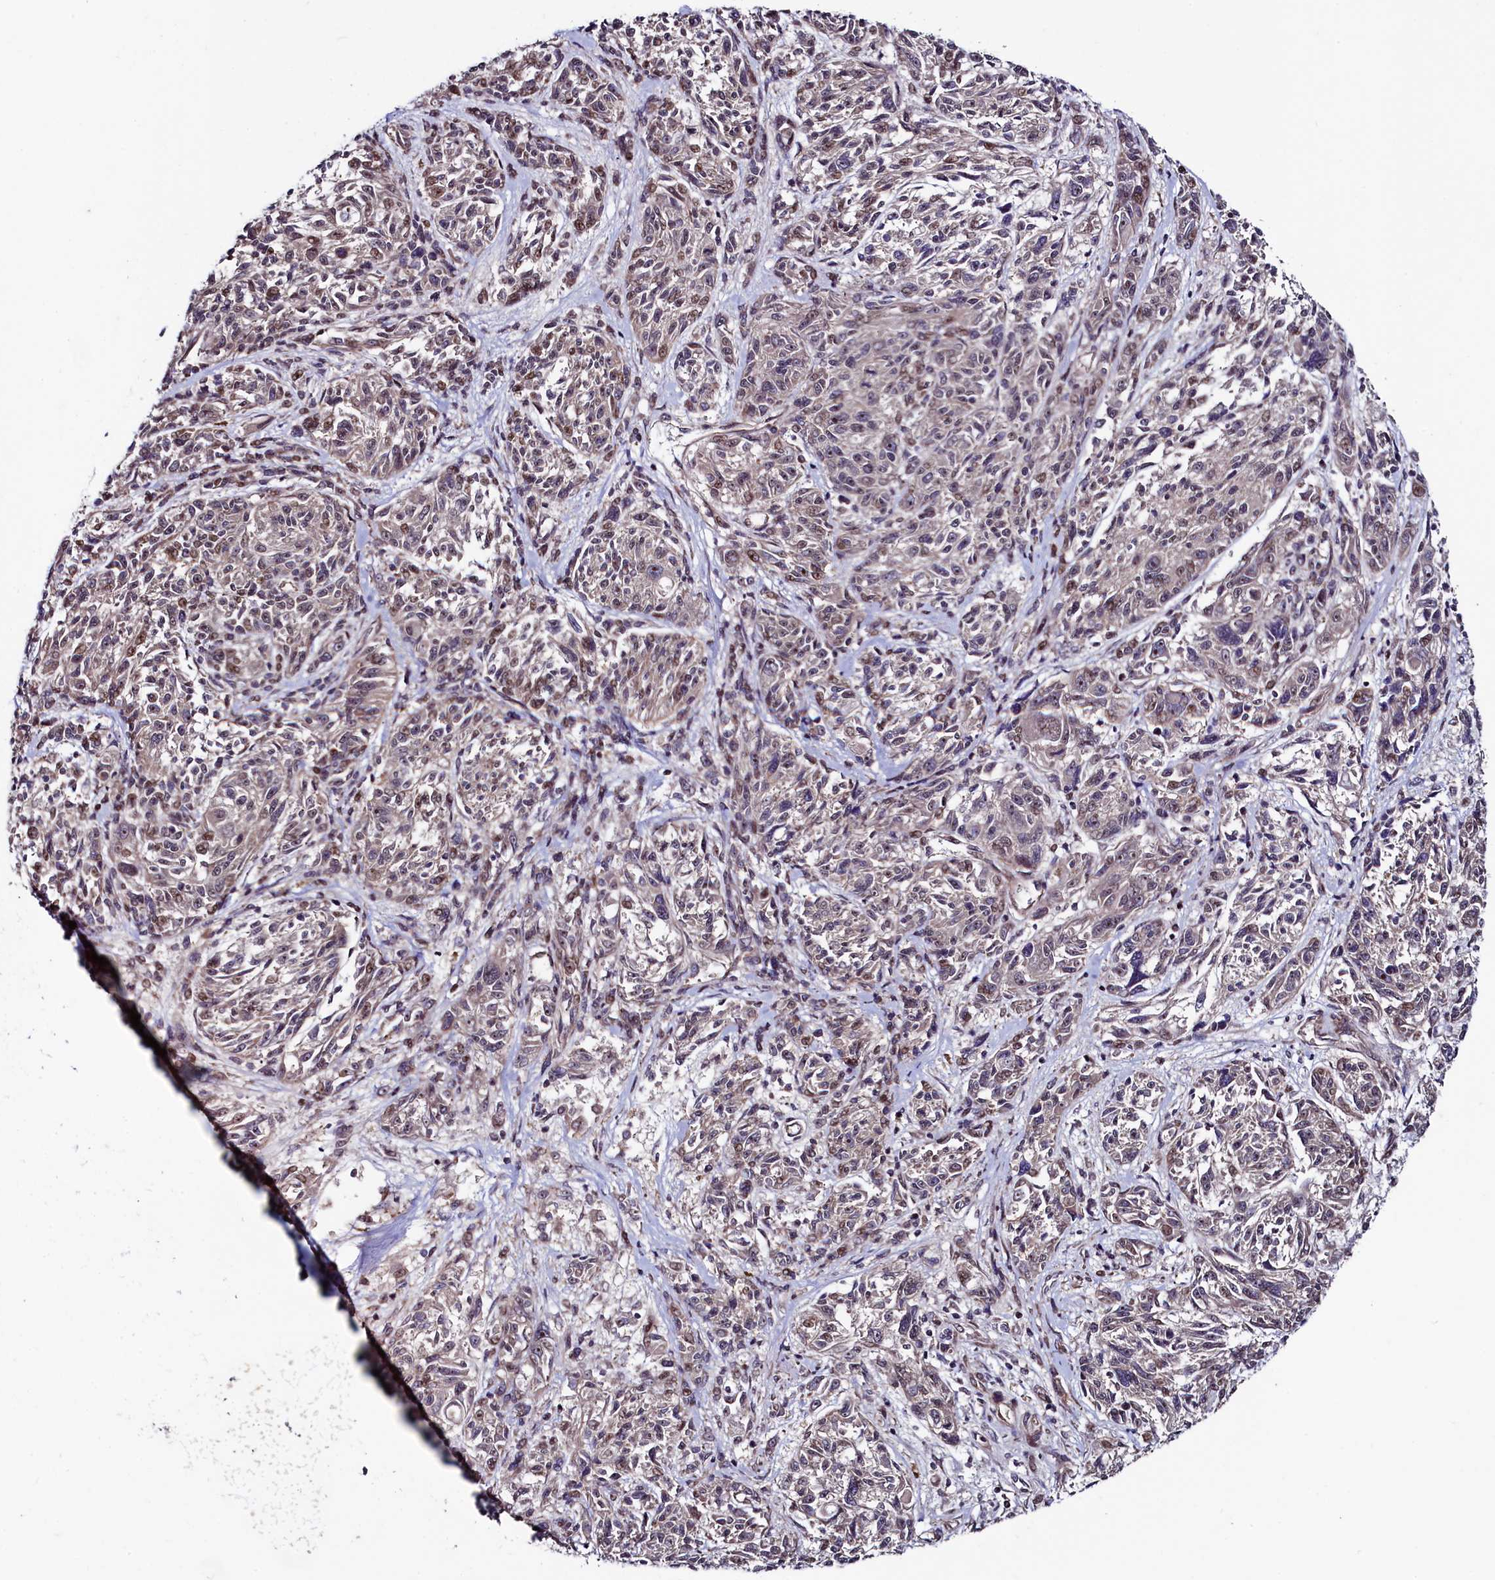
{"staining": {"intensity": "weak", "quantity": "<25%", "location": "nuclear"}, "tissue": "melanoma", "cell_type": "Tumor cells", "image_type": "cancer", "snomed": [{"axis": "morphology", "description": "Malignant melanoma, NOS"}, {"axis": "topography", "description": "Skin"}], "caption": "Tumor cells show no significant expression in malignant melanoma.", "gene": "LEO1", "patient": {"sex": "male", "age": 53}}